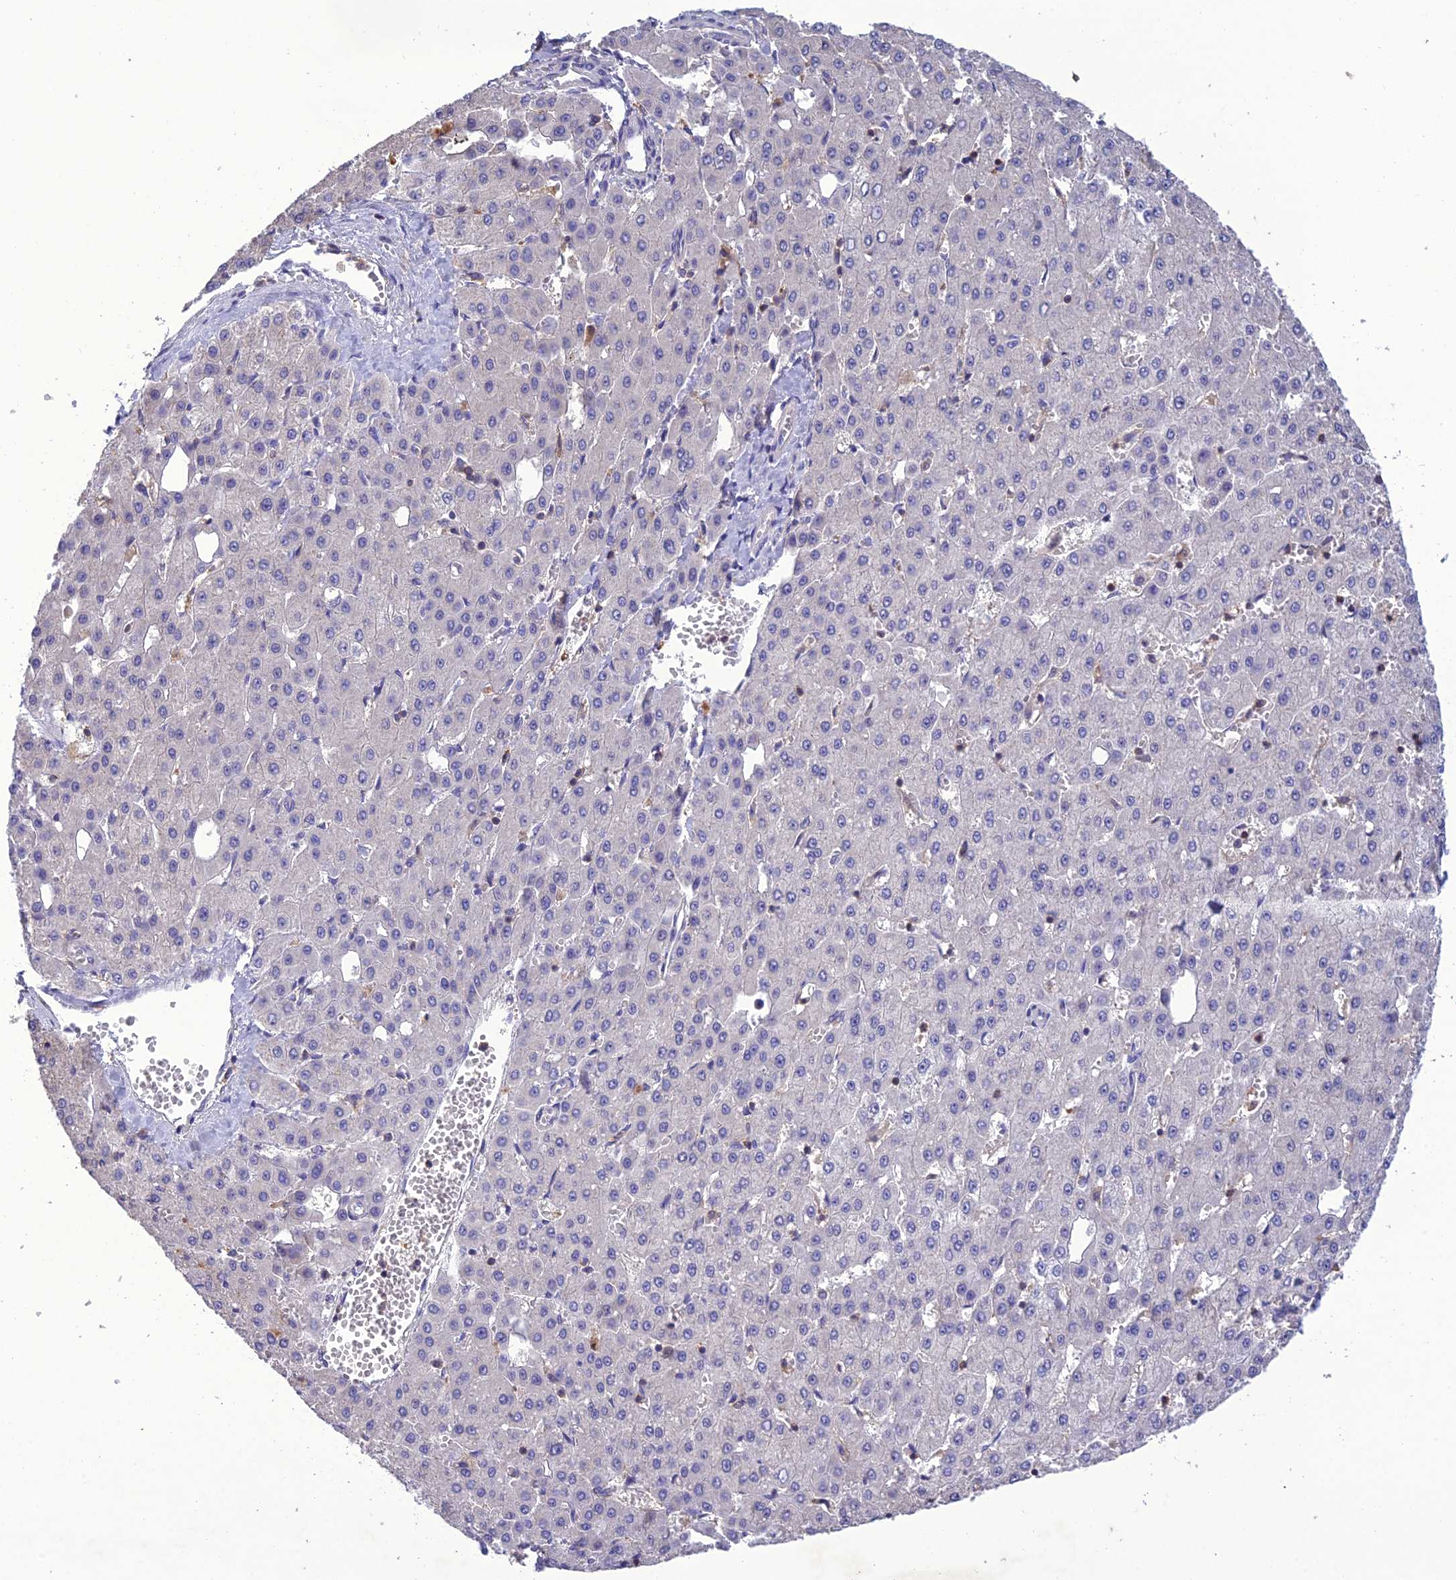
{"staining": {"intensity": "negative", "quantity": "none", "location": "none"}, "tissue": "liver cancer", "cell_type": "Tumor cells", "image_type": "cancer", "snomed": [{"axis": "morphology", "description": "Carcinoma, Hepatocellular, NOS"}, {"axis": "topography", "description": "Liver"}], "caption": "High magnification brightfield microscopy of liver hepatocellular carcinoma stained with DAB (brown) and counterstained with hematoxylin (blue): tumor cells show no significant expression.", "gene": "SNX24", "patient": {"sex": "male", "age": 47}}